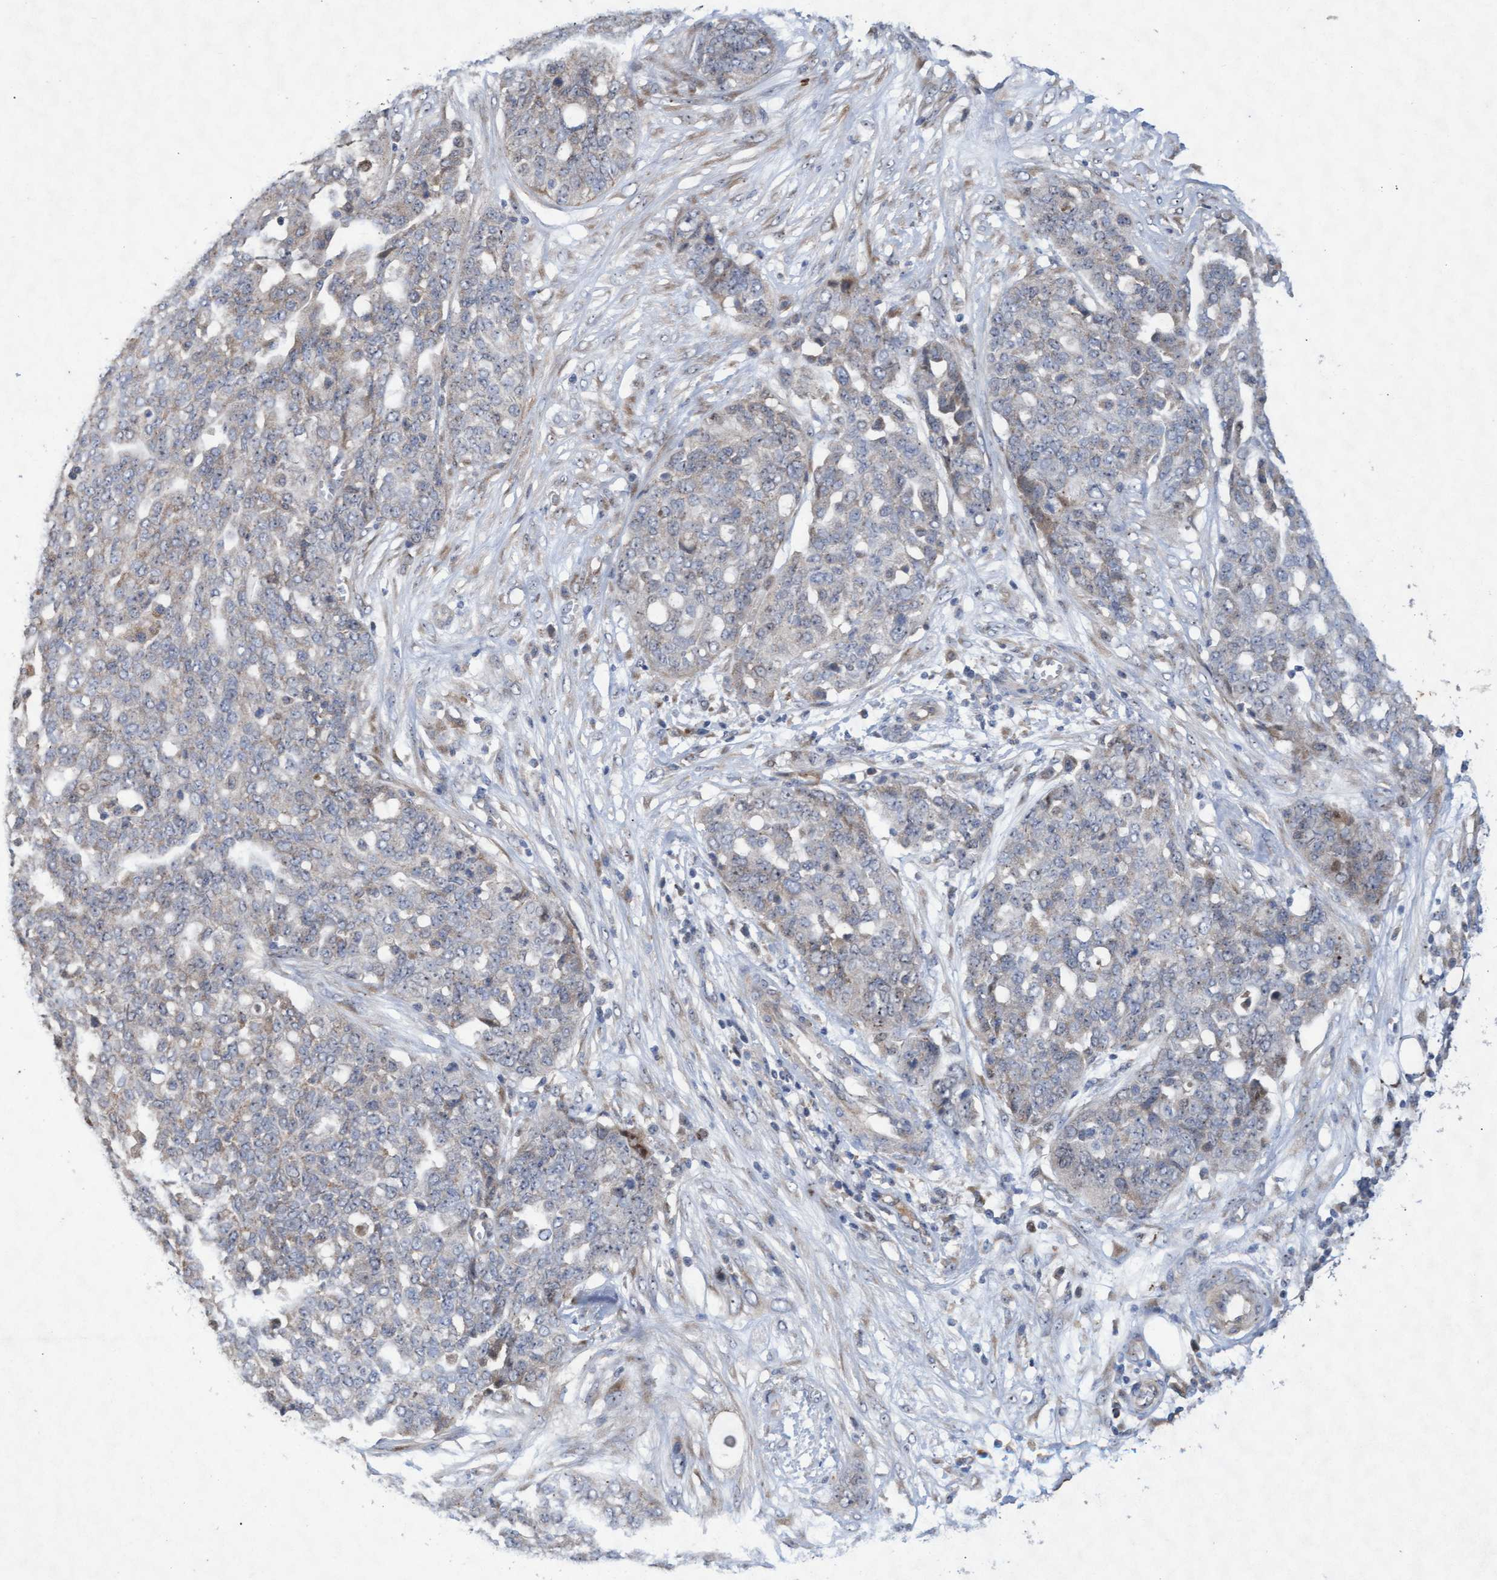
{"staining": {"intensity": "weak", "quantity": "<25%", "location": "cytoplasmic/membranous"}, "tissue": "ovarian cancer", "cell_type": "Tumor cells", "image_type": "cancer", "snomed": [{"axis": "morphology", "description": "Cystadenocarcinoma, serous, NOS"}, {"axis": "topography", "description": "Soft tissue"}, {"axis": "topography", "description": "Ovary"}], "caption": "There is no significant staining in tumor cells of serous cystadenocarcinoma (ovarian).", "gene": "ABCF2", "patient": {"sex": "female", "age": 57}}